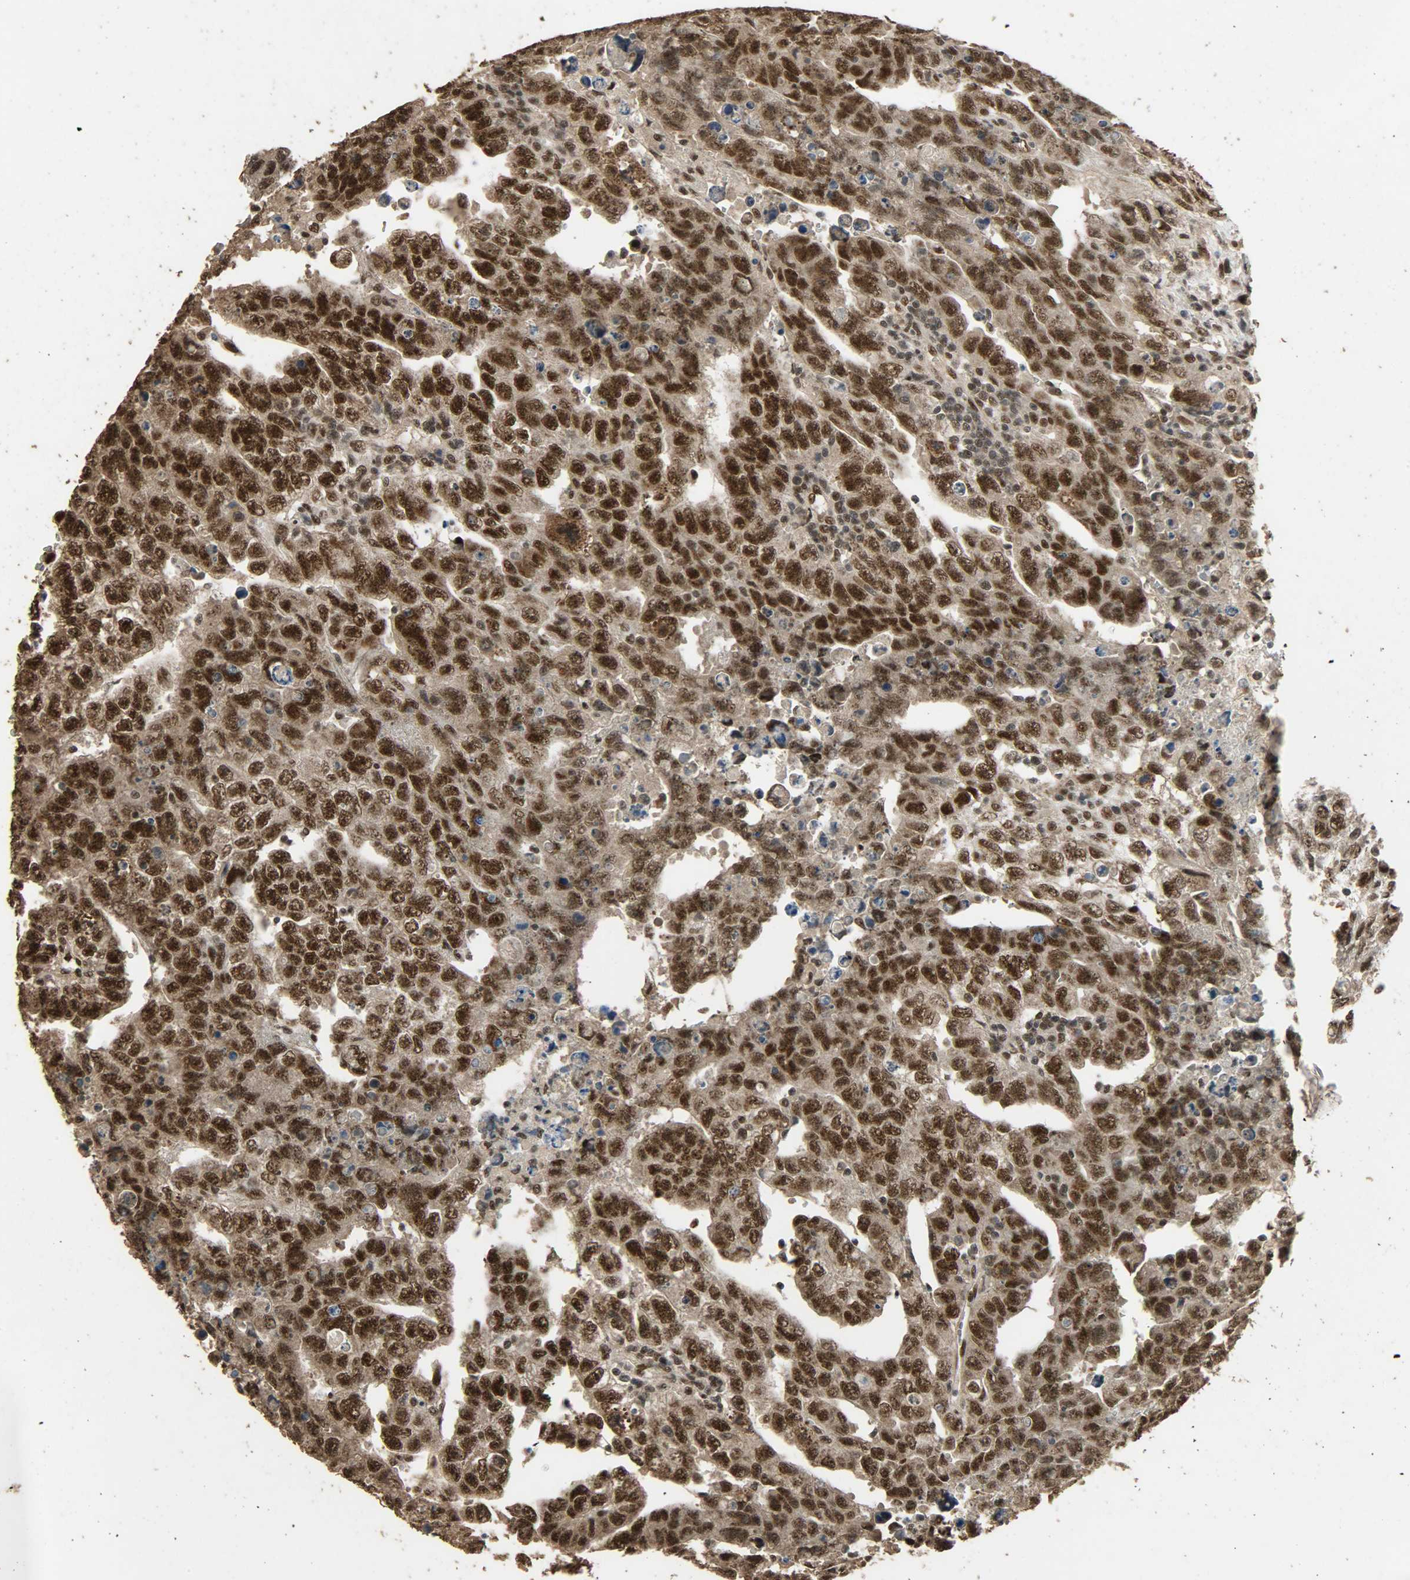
{"staining": {"intensity": "strong", "quantity": ">75%", "location": "cytoplasmic/membranous,nuclear"}, "tissue": "testis cancer", "cell_type": "Tumor cells", "image_type": "cancer", "snomed": [{"axis": "morphology", "description": "Carcinoma, Embryonal, NOS"}, {"axis": "topography", "description": "Testis"}], "caption": "IHC of embryonal carcinoma (testis) displays high levels of strong cytoplasmic/membranous and nuclear expression in about >75% of tumor cells.", "gene": "CCNT2", "patient": {"sex": "male", "age": 28}}